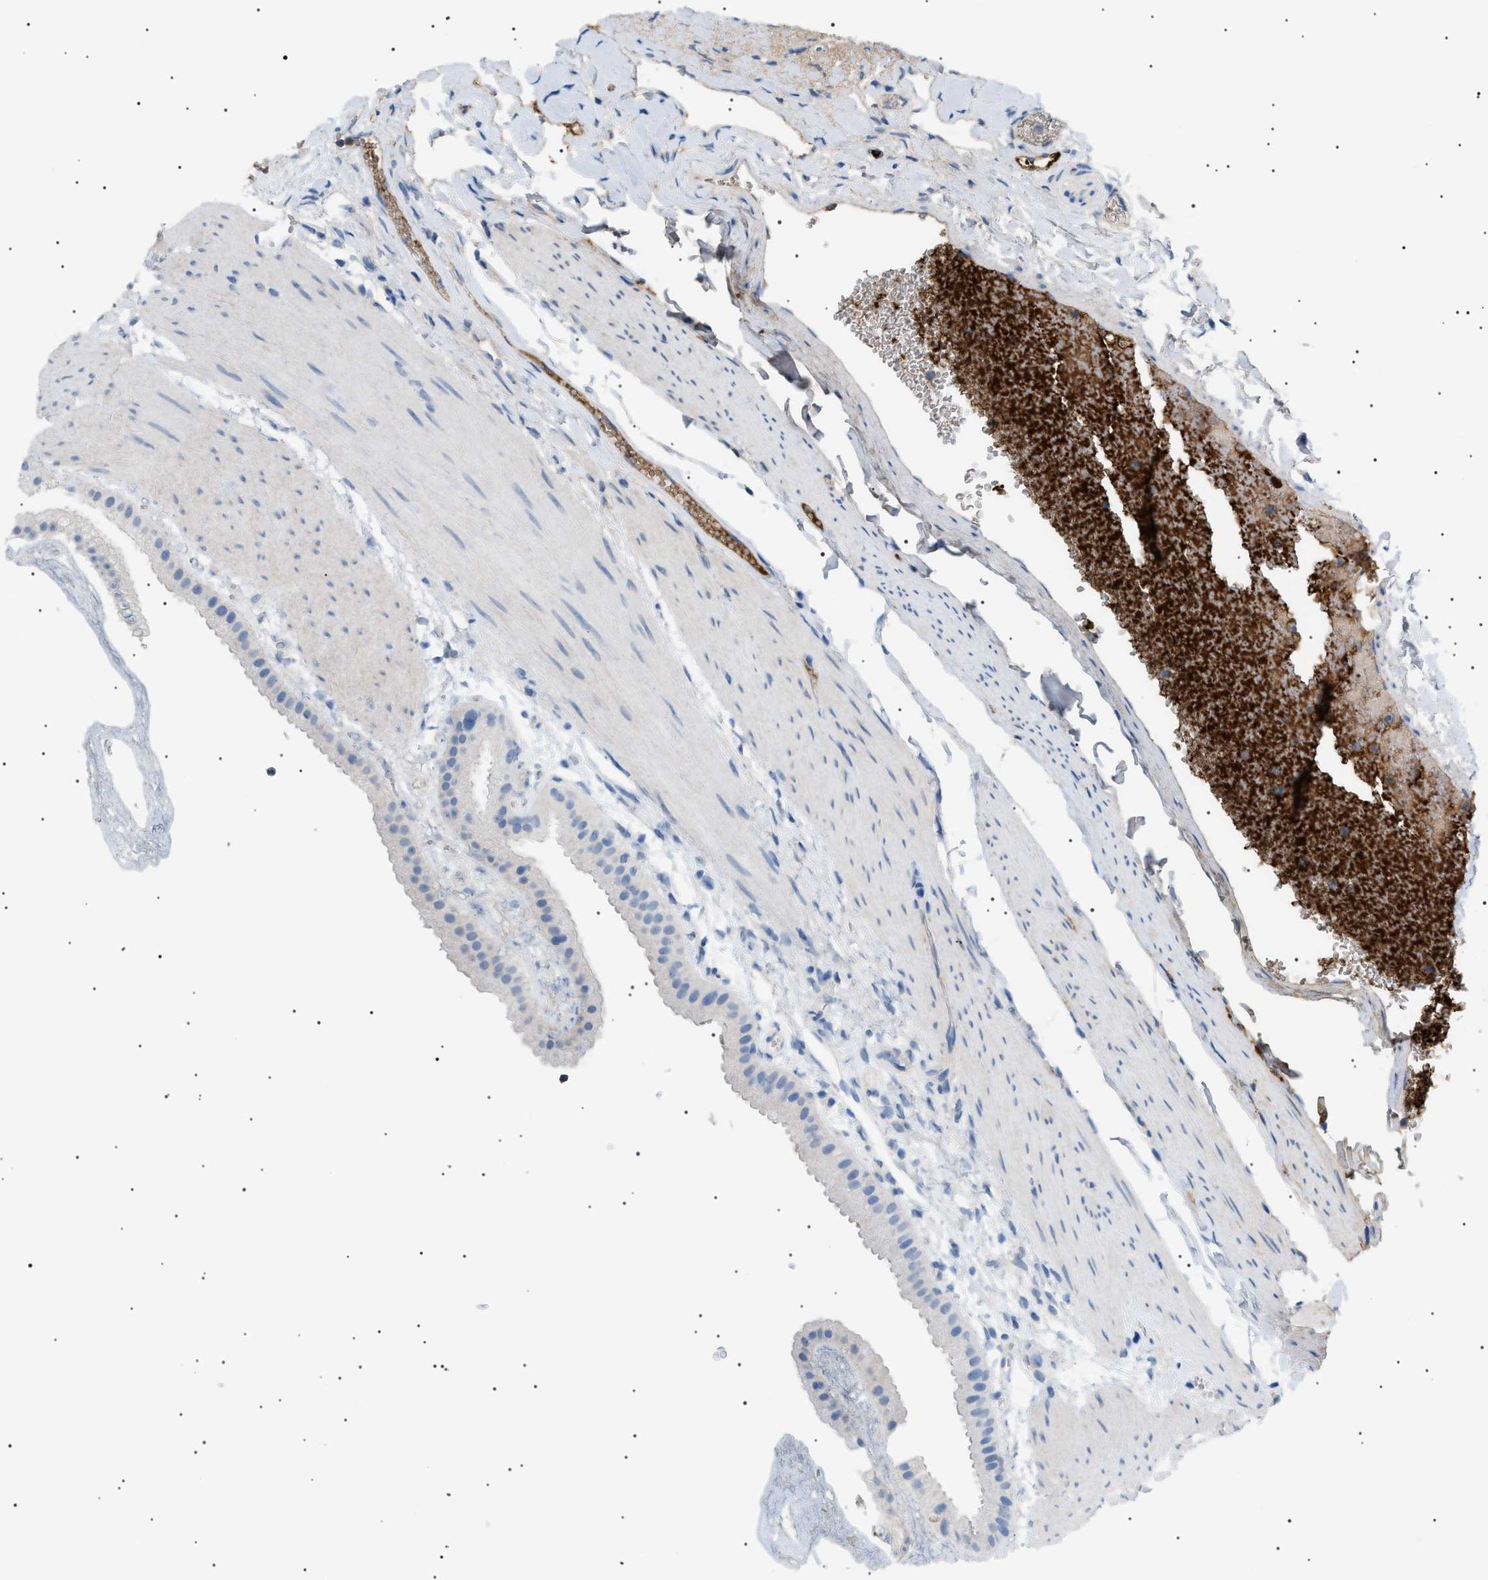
{"staining": {"intensity": "moderate", "quantity": "<25%", "location": "cytoplasmic/membranous"}, "tissue": "gallbladder", "cell_type": "Glandular cells", "image_type": "normal", "snomed": [{"axis": "morphology", "description": "Normal tissue, NOS"}, {"axis": "topography", "description": "Gallbladder"}], "caption": "Immunohistochemistry (DAB (3,3'-diaminobenzidine)) staining of normal gallbladder reveals moderate cytoplasmic/membranous protein expression in approximately <25% of glandular cells.", "gene": "LPA", "patient": {"sex": "female", "age": 64}}